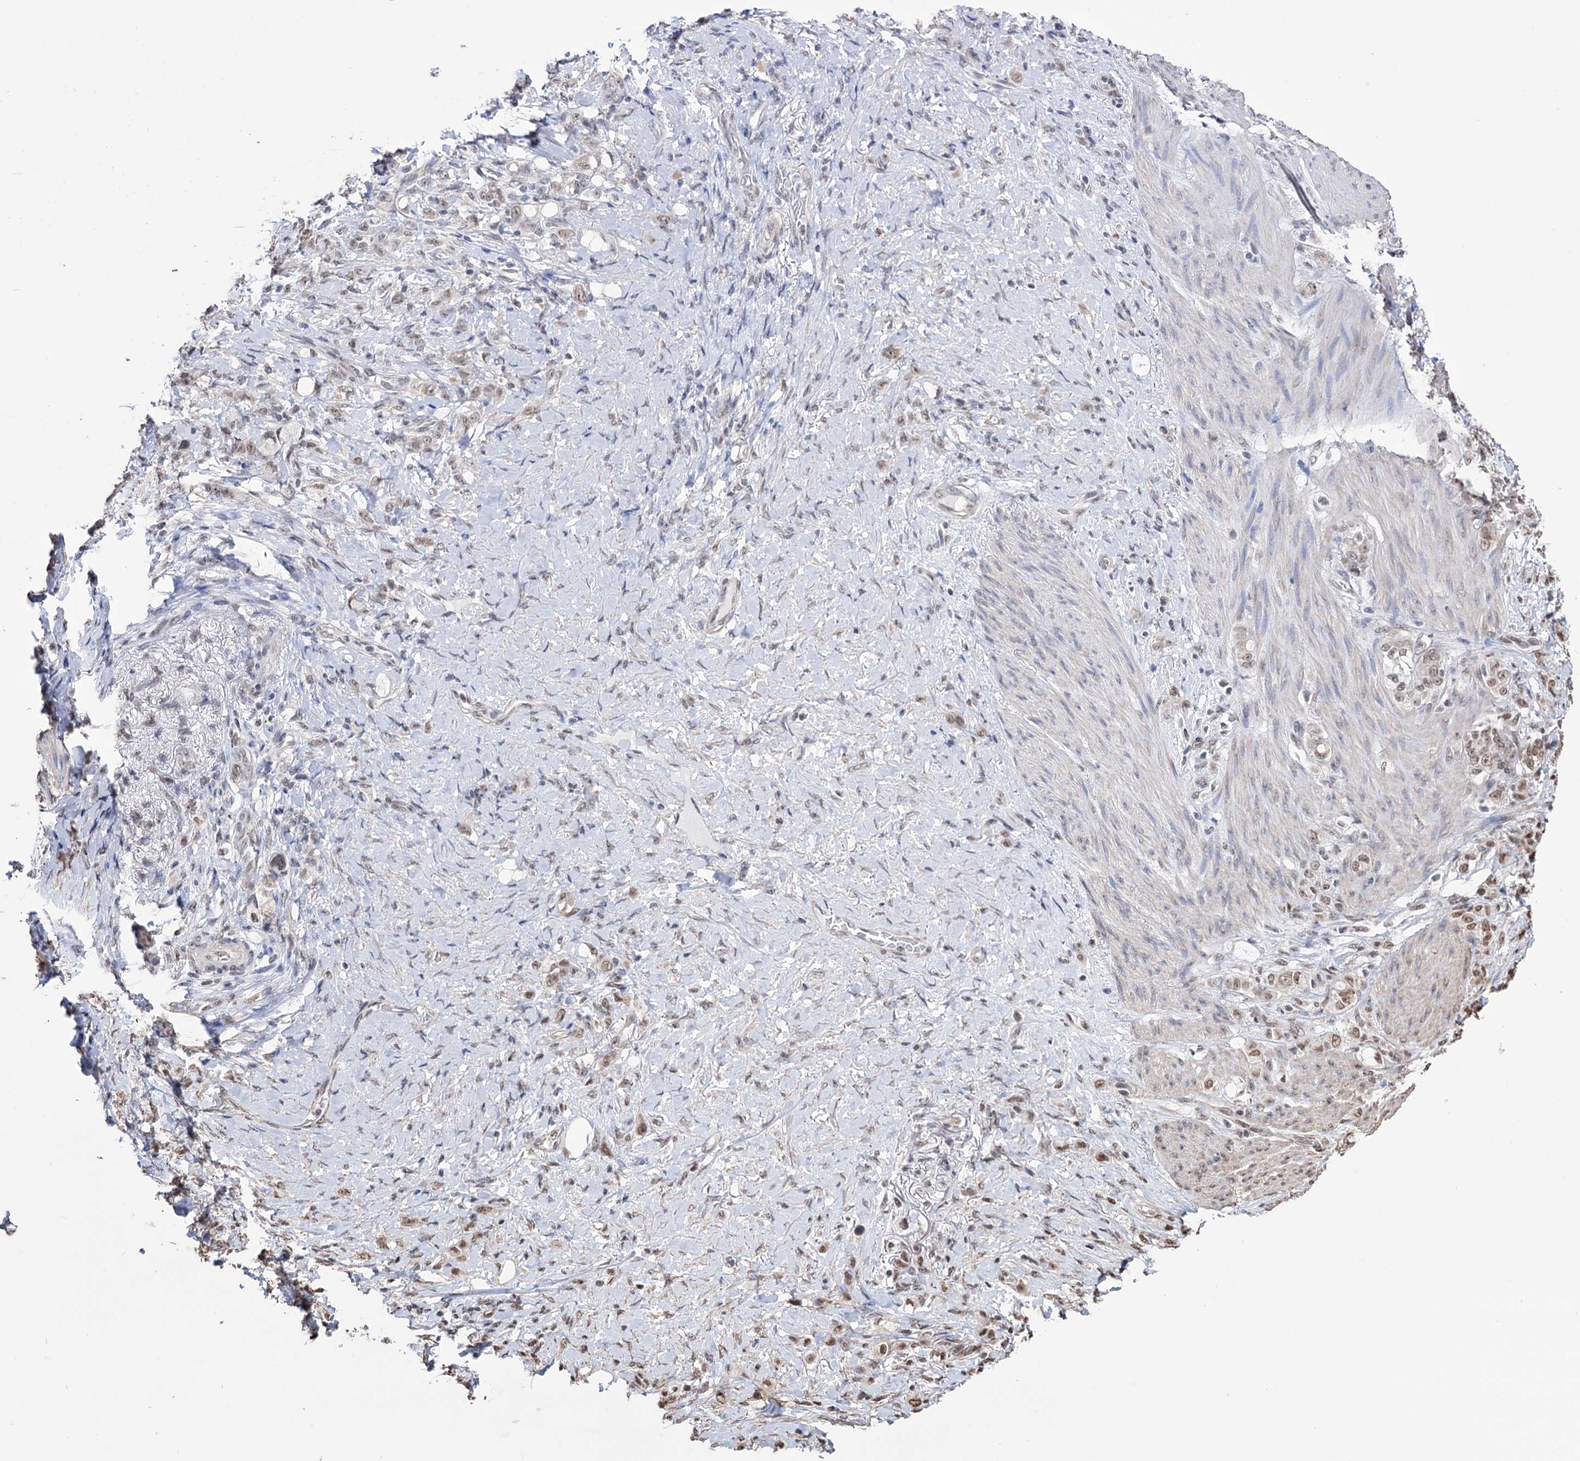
{"staining": {"intensity": "weak", "quantity": "25%-75%", "location": "nuclear"}, "tissue": "stomach cancer", "cell_type": "Tumor cells", "image_type": "cancer", "snomed": [{"axis": "morphology", "description": "Adenocarcinoma, NOS"}, {"axis": "topography", "description": "Stomach"}], "caption": "Brown immunohistochemical staining in stomach cancer displays weak nuclear expression in about 25%-75% of tumor cells. (brown staining indicates protein expression, while blue staining denotes nuclei).", "gene": "ABHD10", "patient": {"sex": "female", "age": 79}}